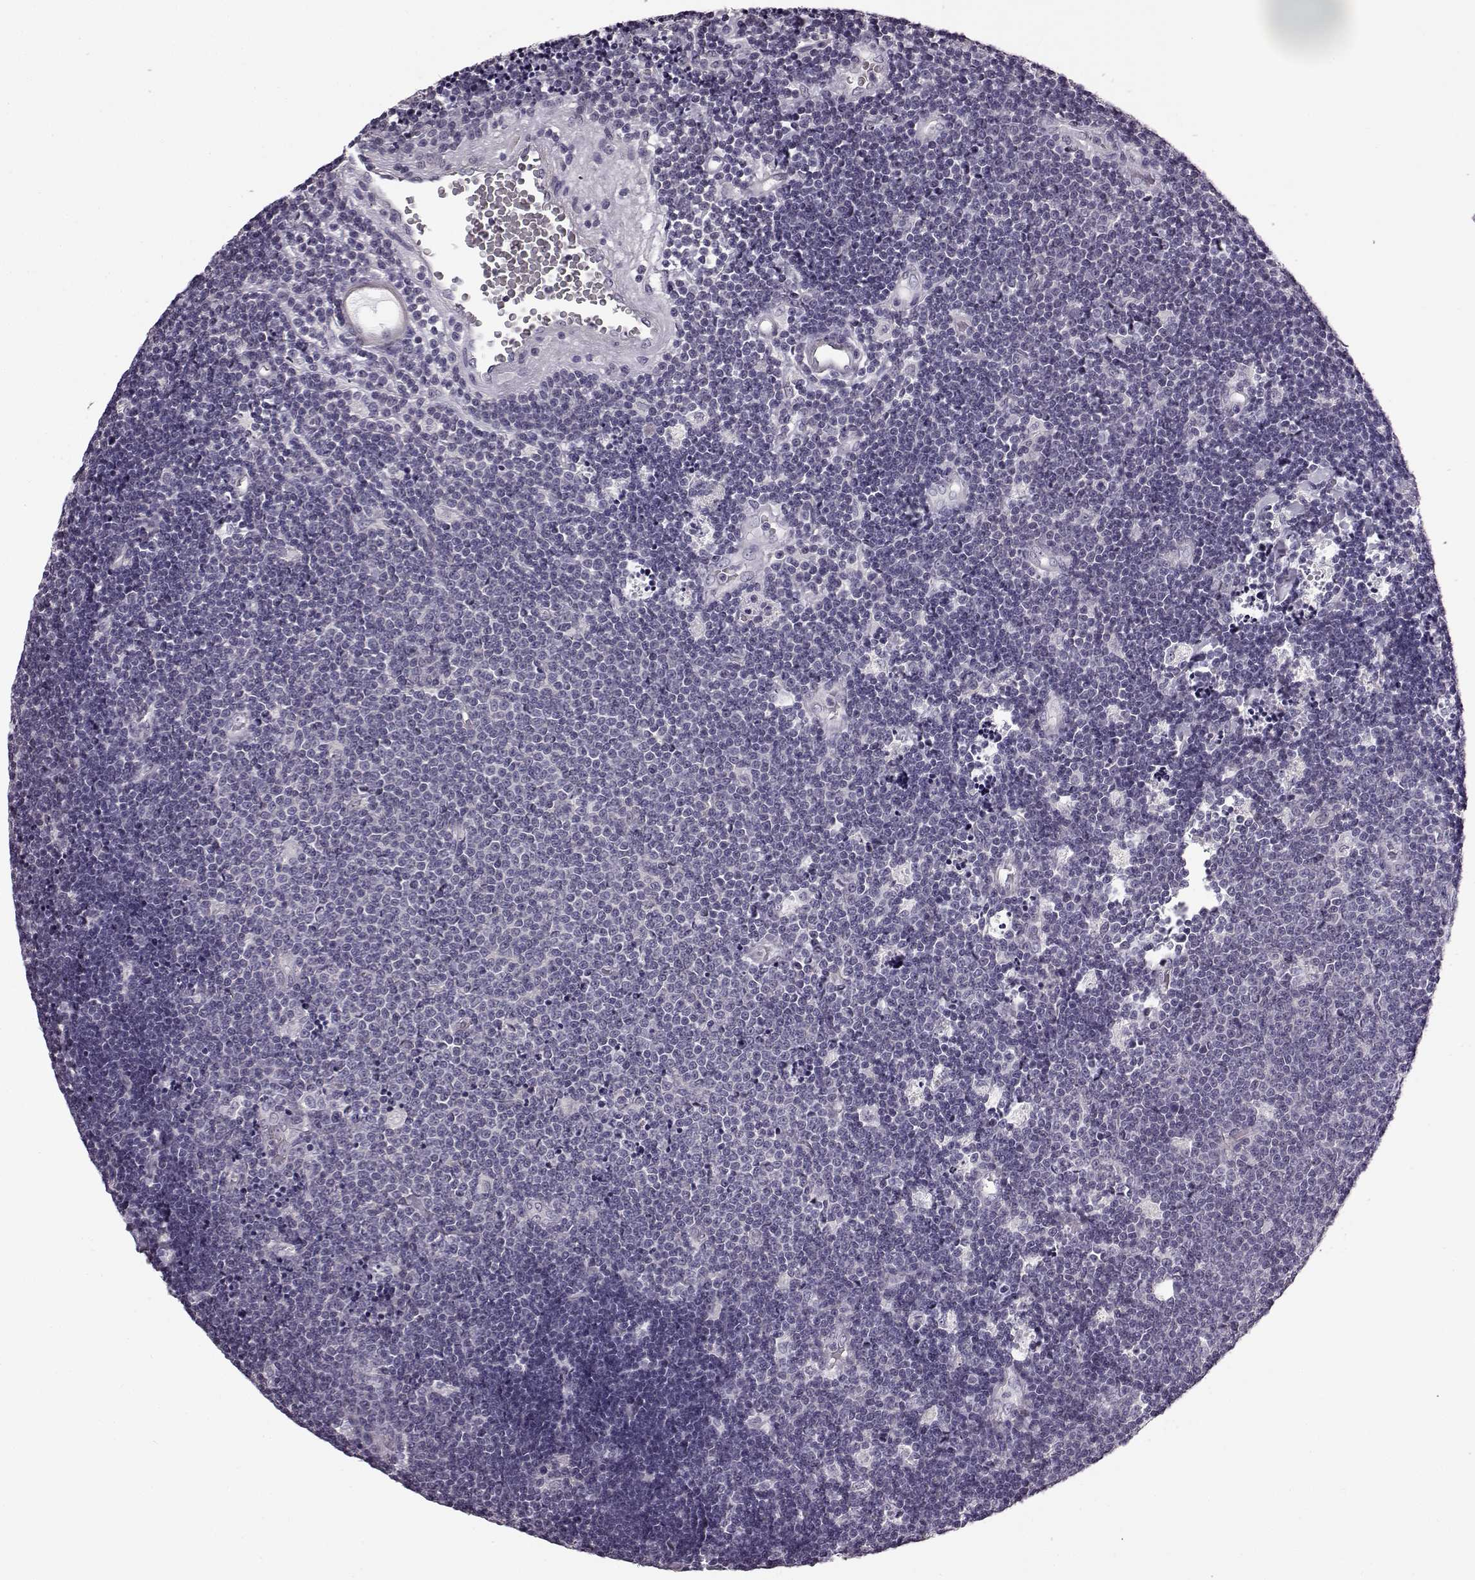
{"staining": {"intensity": "negative", "quantity": "none", "location": "none"}, "tissue": "lymphoma", "cell_type": "Tumor cells", "image_type": "cancer", "snomed": [{"axis": "morphology", "description": "Malignant lymphoma, non-Hodgkin's type, Low grade"}, {"axis": "topography", "description": "Brain"}], "caption": "A high-resolution image shows immunohistochemistry staining of low-grade malignant lymphoma, non-Hodgkin's type, which reveals no significant positivity in tumor cells.", "gene": "SLCO3A1", "patient": {"sex": "female", "age": 66}}